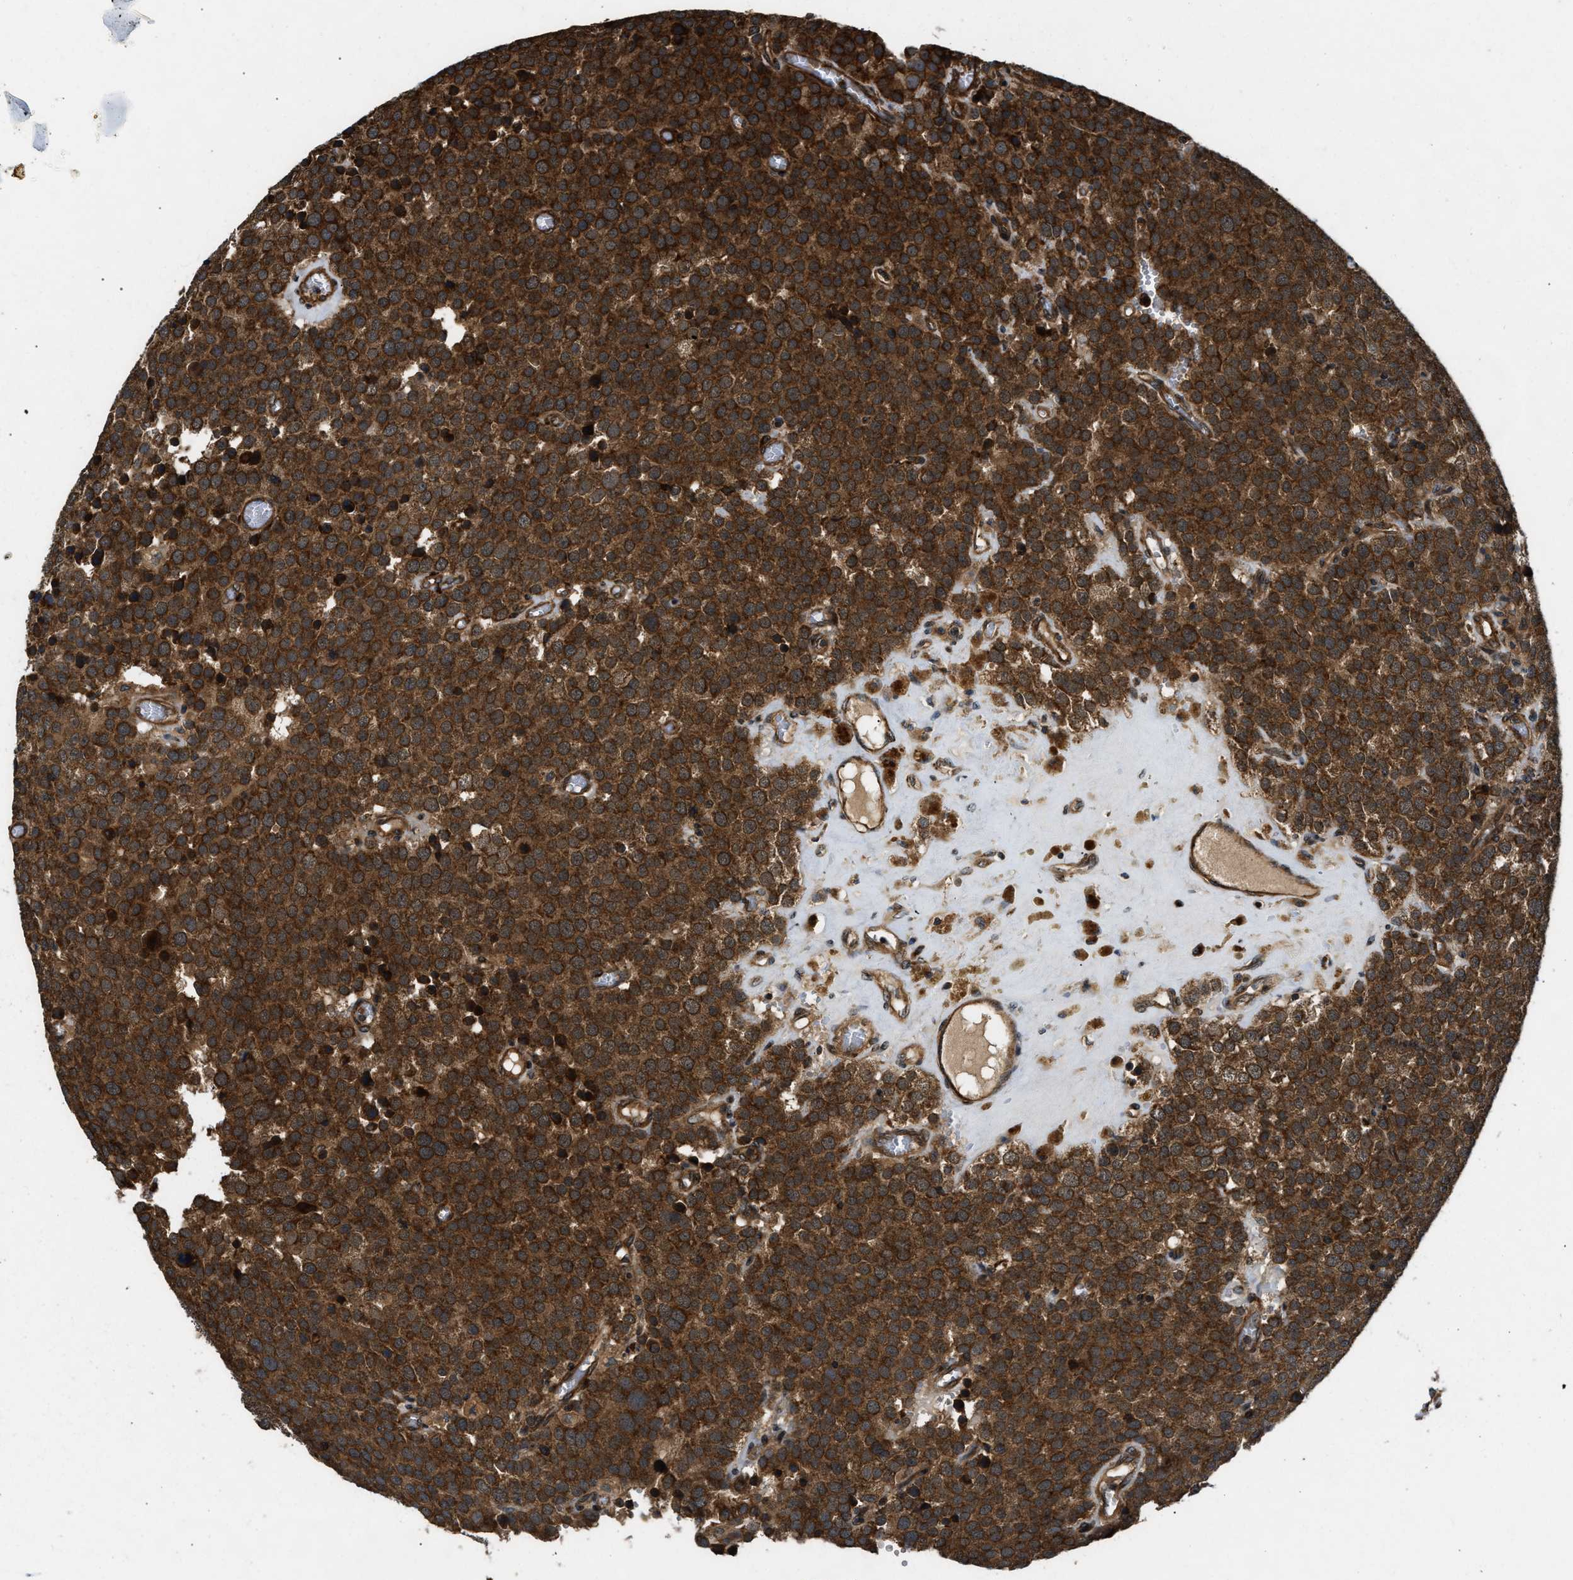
{"staining": {"intensity": "strong", "quantity": ">75%", "location": "cytoplasmic/membranous"}, "tissue": "testis cancer", "cell_type": "Tumor cells", "image_type": "cancer", "snomed": [{"axis": "morphology", "description": "Normal tissue, NOS"}, {"axis": "morphology", "description": "Seminoma, NOS"}, {"axis": "topography", "description": "Testis"}], "caption": "Protein expression analysis of seminoma (testis) exhibits strong cytoplasmic/membranous expression in about >75% of tumor cells. The staining was performed using DAB (3,3'-diaminobenzidine) to visualize the protein expression in brown, while the nuclei were stained in blue with hematoxylin (Magnification: 20x).", "gene": "PNPLA8", "patient": {"sex": "male", "age": 71}}